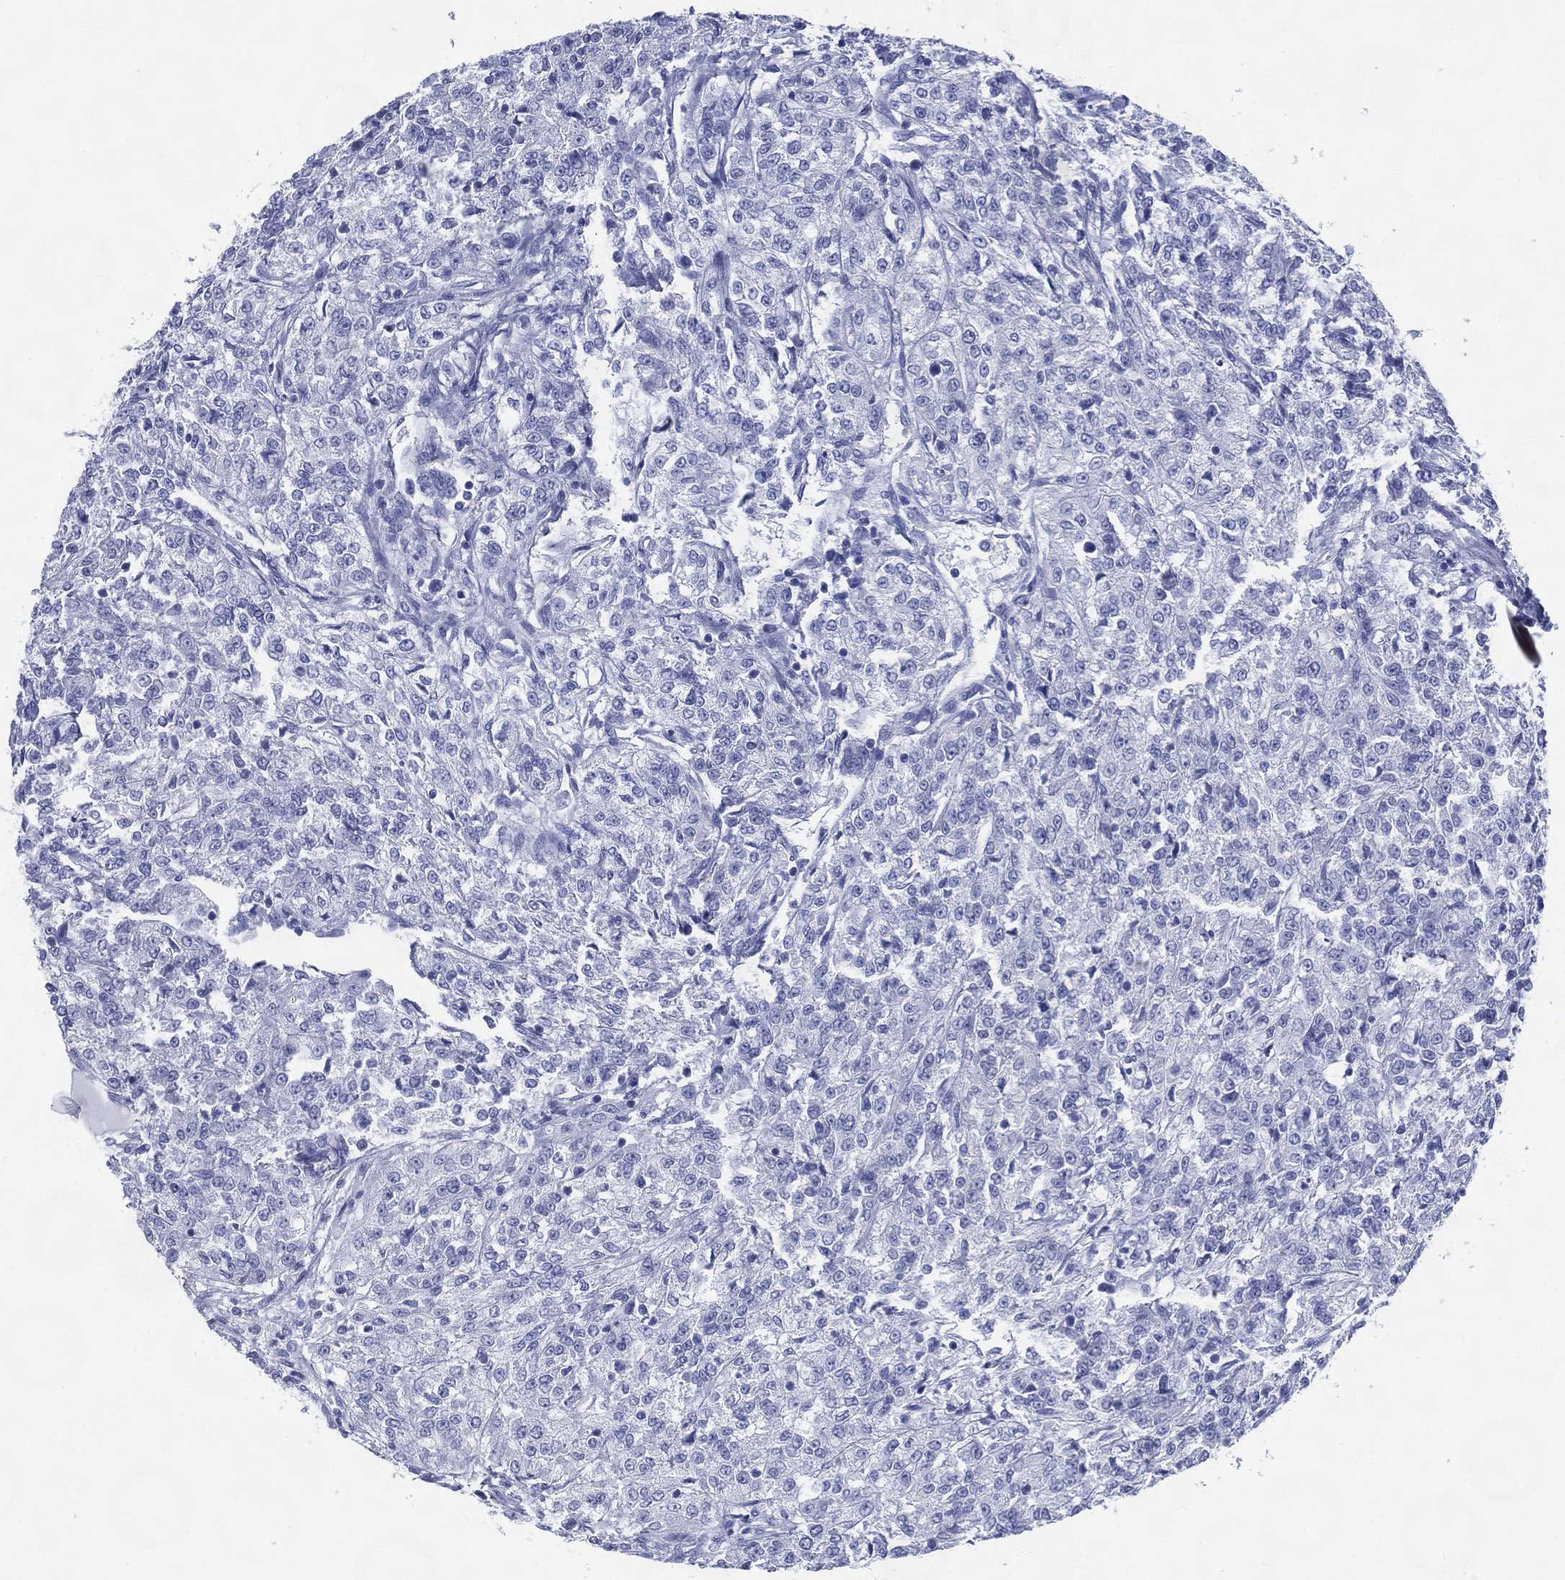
{"staining": {"intensity": "negative", "quantity": "none", "location": "none"}, "tissue": "renal cancer", "cell_type": "Tumor cells", "image_type": "cancer", "snomed": [{"axis": "morphology", "description": "Adenocarcinoma, NOS"}, {"axis": "topography", "description": "Kidney"}], "caption": "Tumor cells show no significant expression in renal adenocarcinoma.", "gene": "TMEM247", "patient": {"sex": "female", "age": 63}}